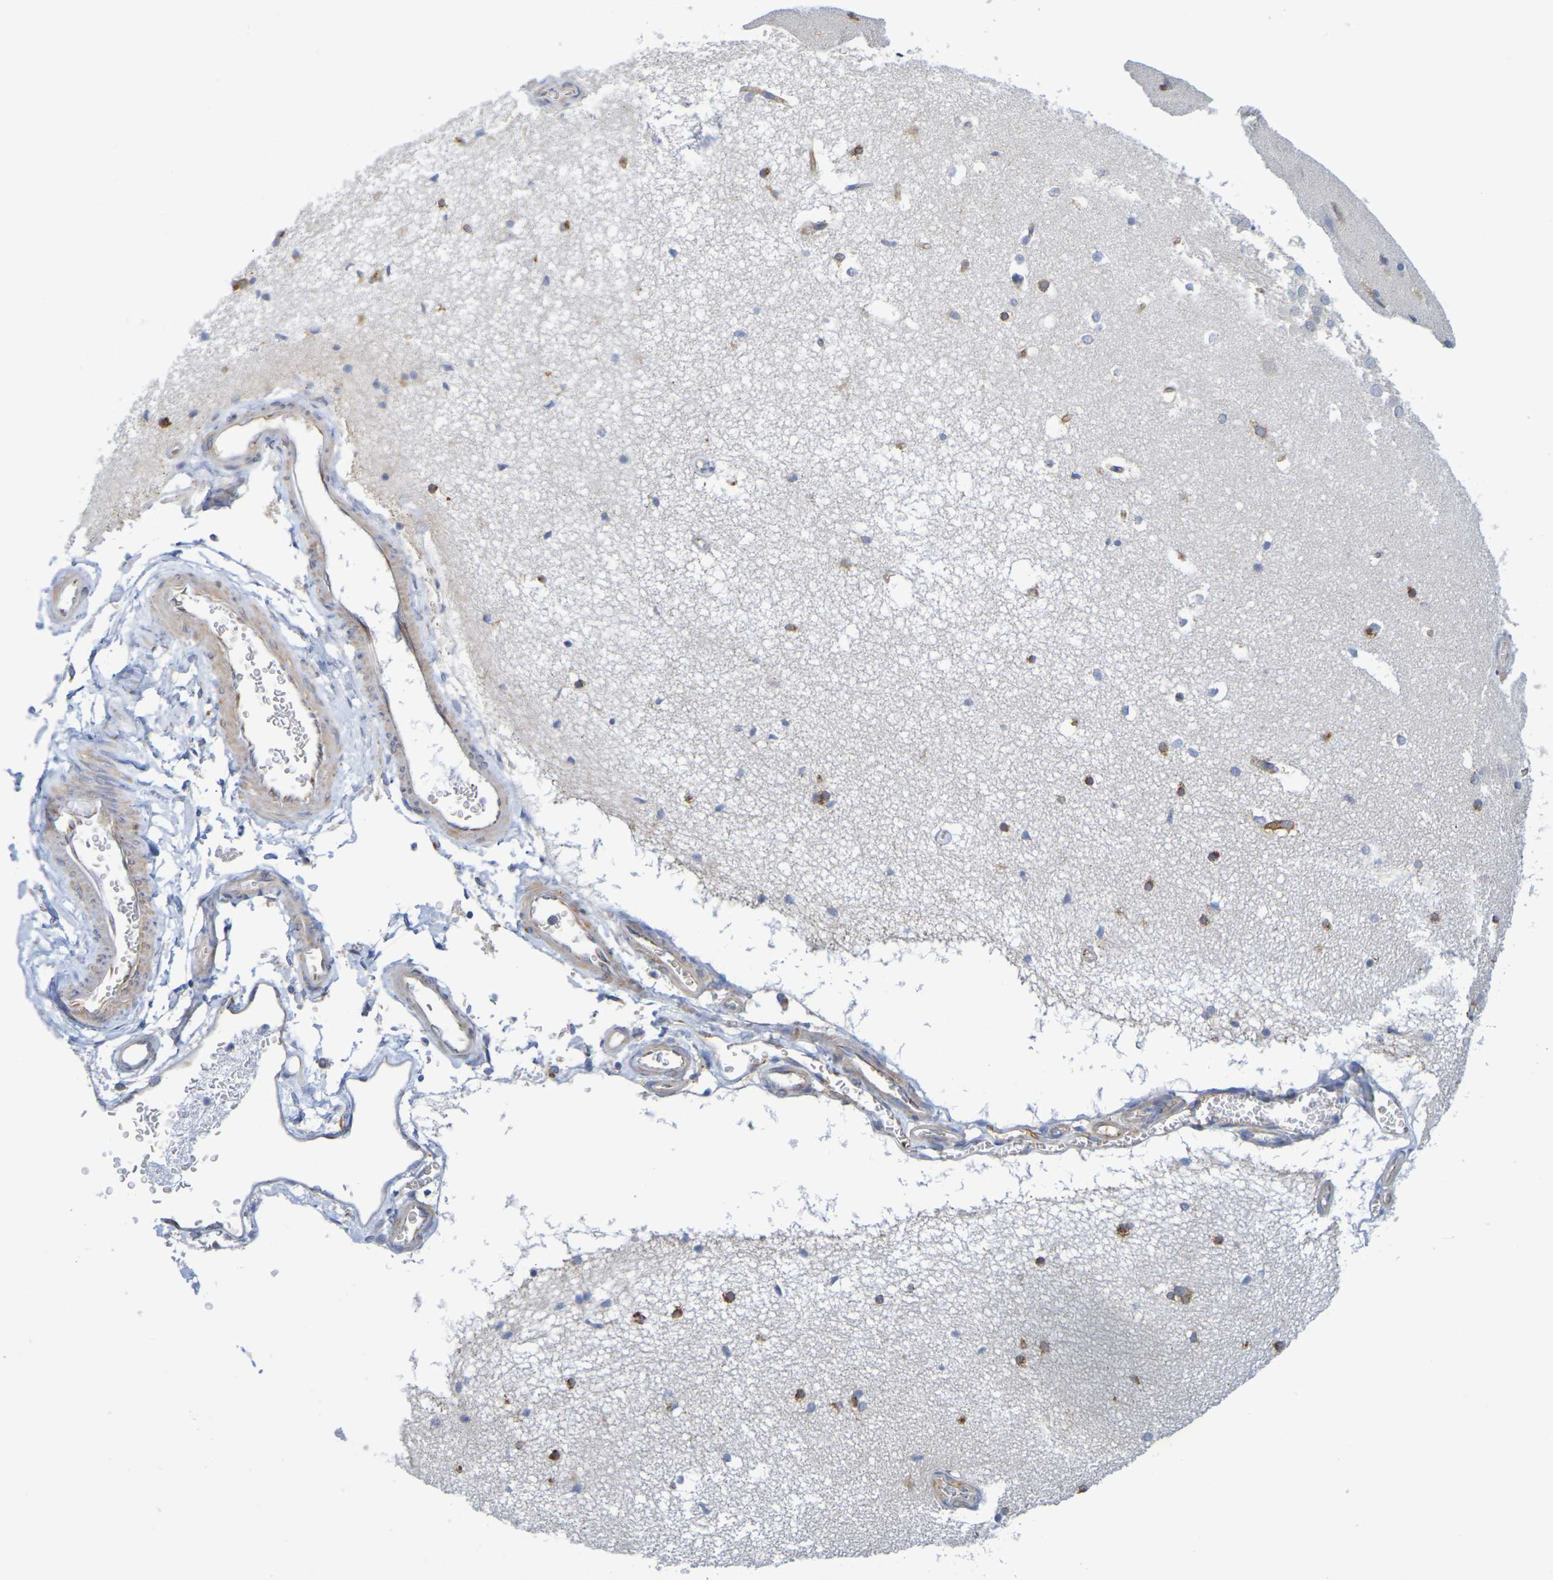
{"staining": {"intensity": "moderate", "quantity": "25%-75%", "location": "cytoplasmic/membranous"}, "tissue": "hippocampus", "cell_type": "Glial cells", "image_type": "normal", "snomed": [{"axis": "morphology", "description": "Normal tissue, NOS"}, {"axis": "topography", "description": "Hippocampus"}], "caption": "Glial cells demonstrate moderate cytoplasmic/membranous expression in about 25%-75% of cells in normal hippocampus. The staining is performed using DAB brown chromogen to label protein expression. The nuclei are counter-stained blue using hematoxylin.", "gene": "TMCC3", "patient": {"sex": "male", "age": 45}}